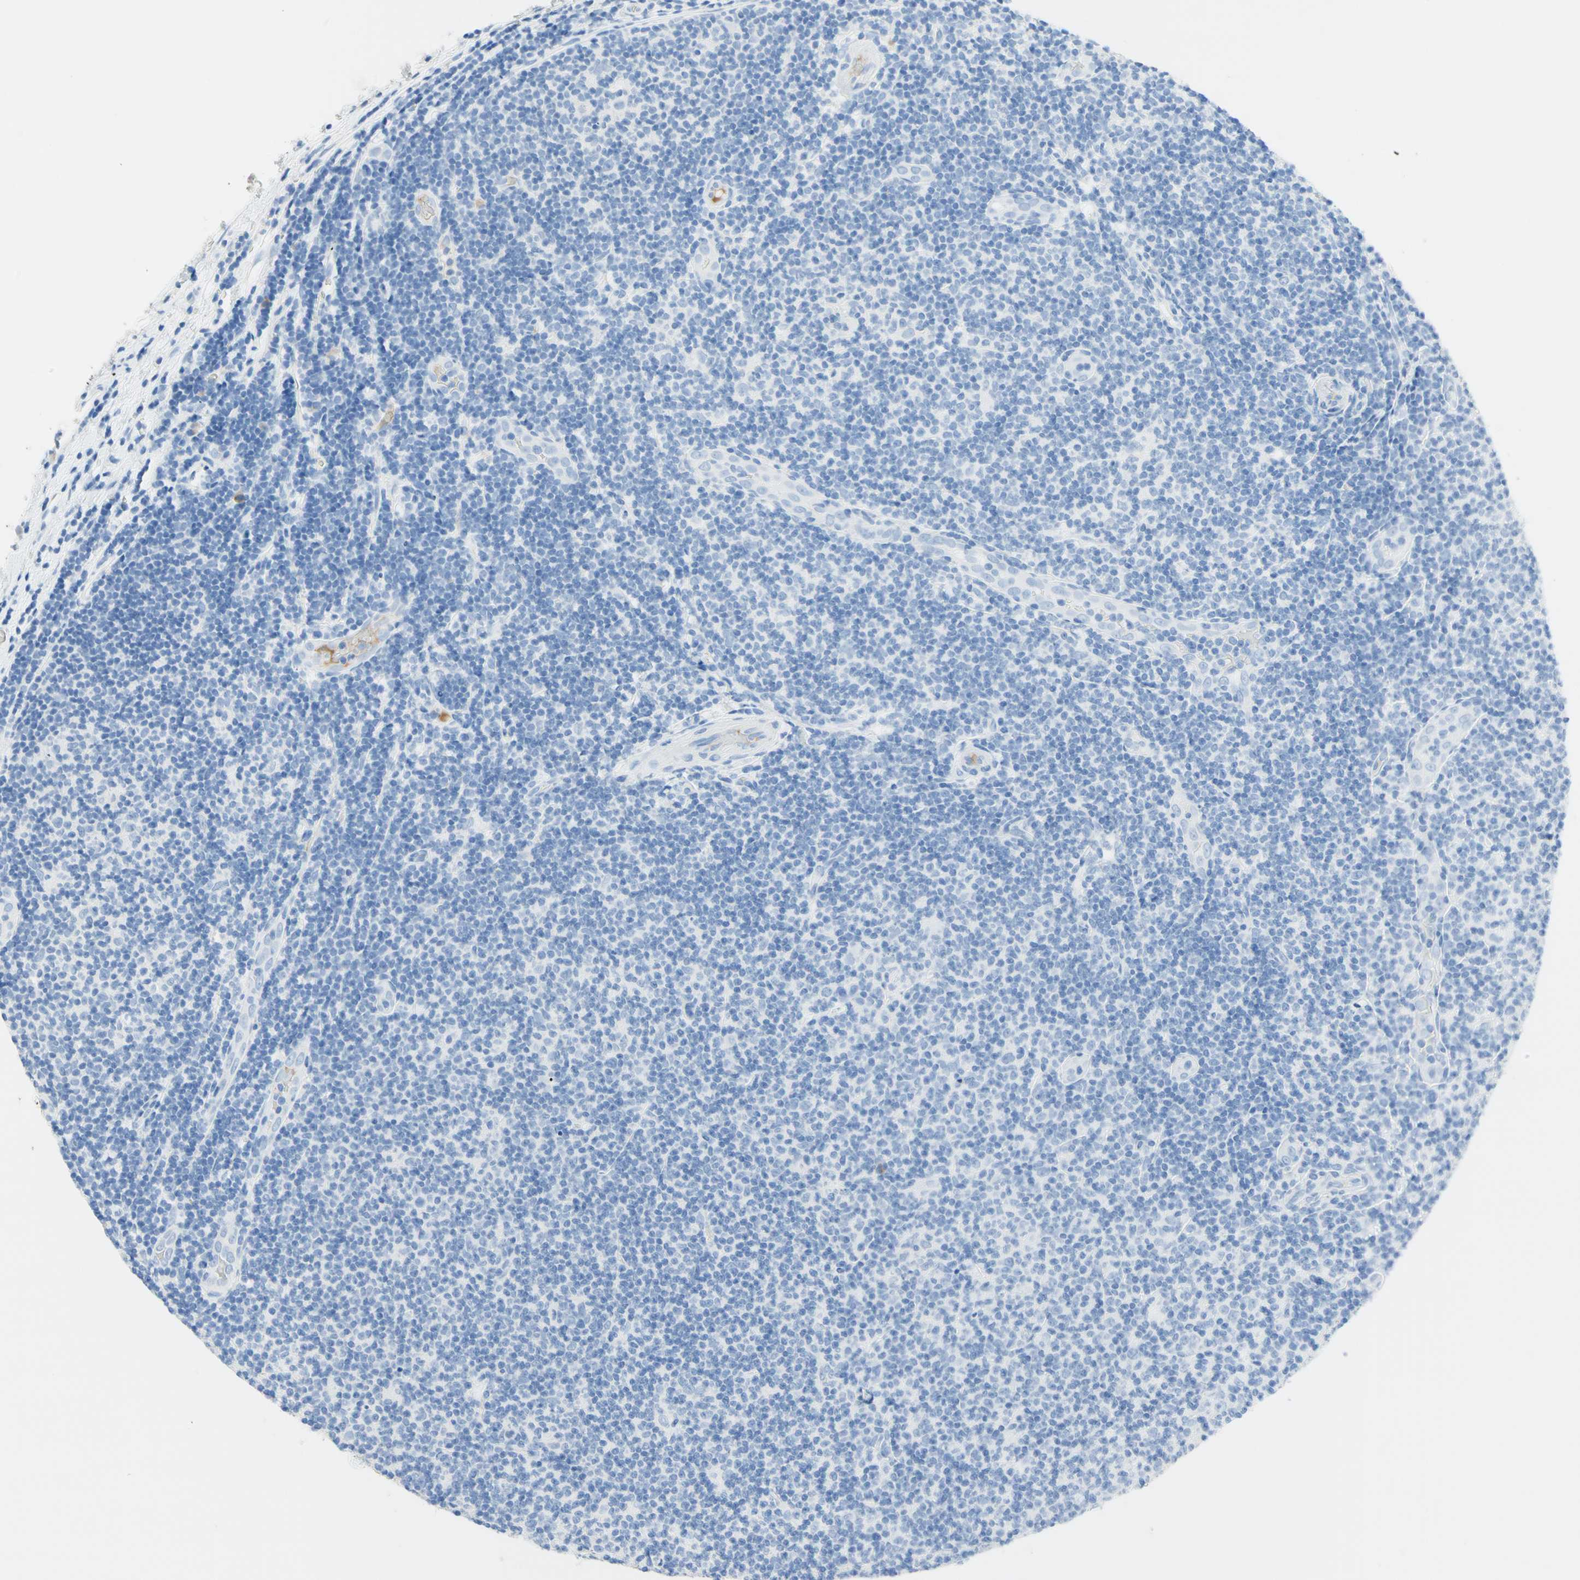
{"staining": {"intensity": "negative", "quantity": "none", "location": "none"}, "tissue": "lymphoma", "cell_type": "Tumor cells", "image_type": "cancer", "snomed": [{"axis": "morphology", "description": "Malignant lymphoma, non-Hodgkin's type, Low grade"}, {"axis": "topography", "description": "Lymph node"}], "caption": "Human lymphoma stained for a protein using immunohistochemistry displays no expression in tumor cells.", "gene": "IL6ST", "patient": {"sex": "male", "age": 83}}